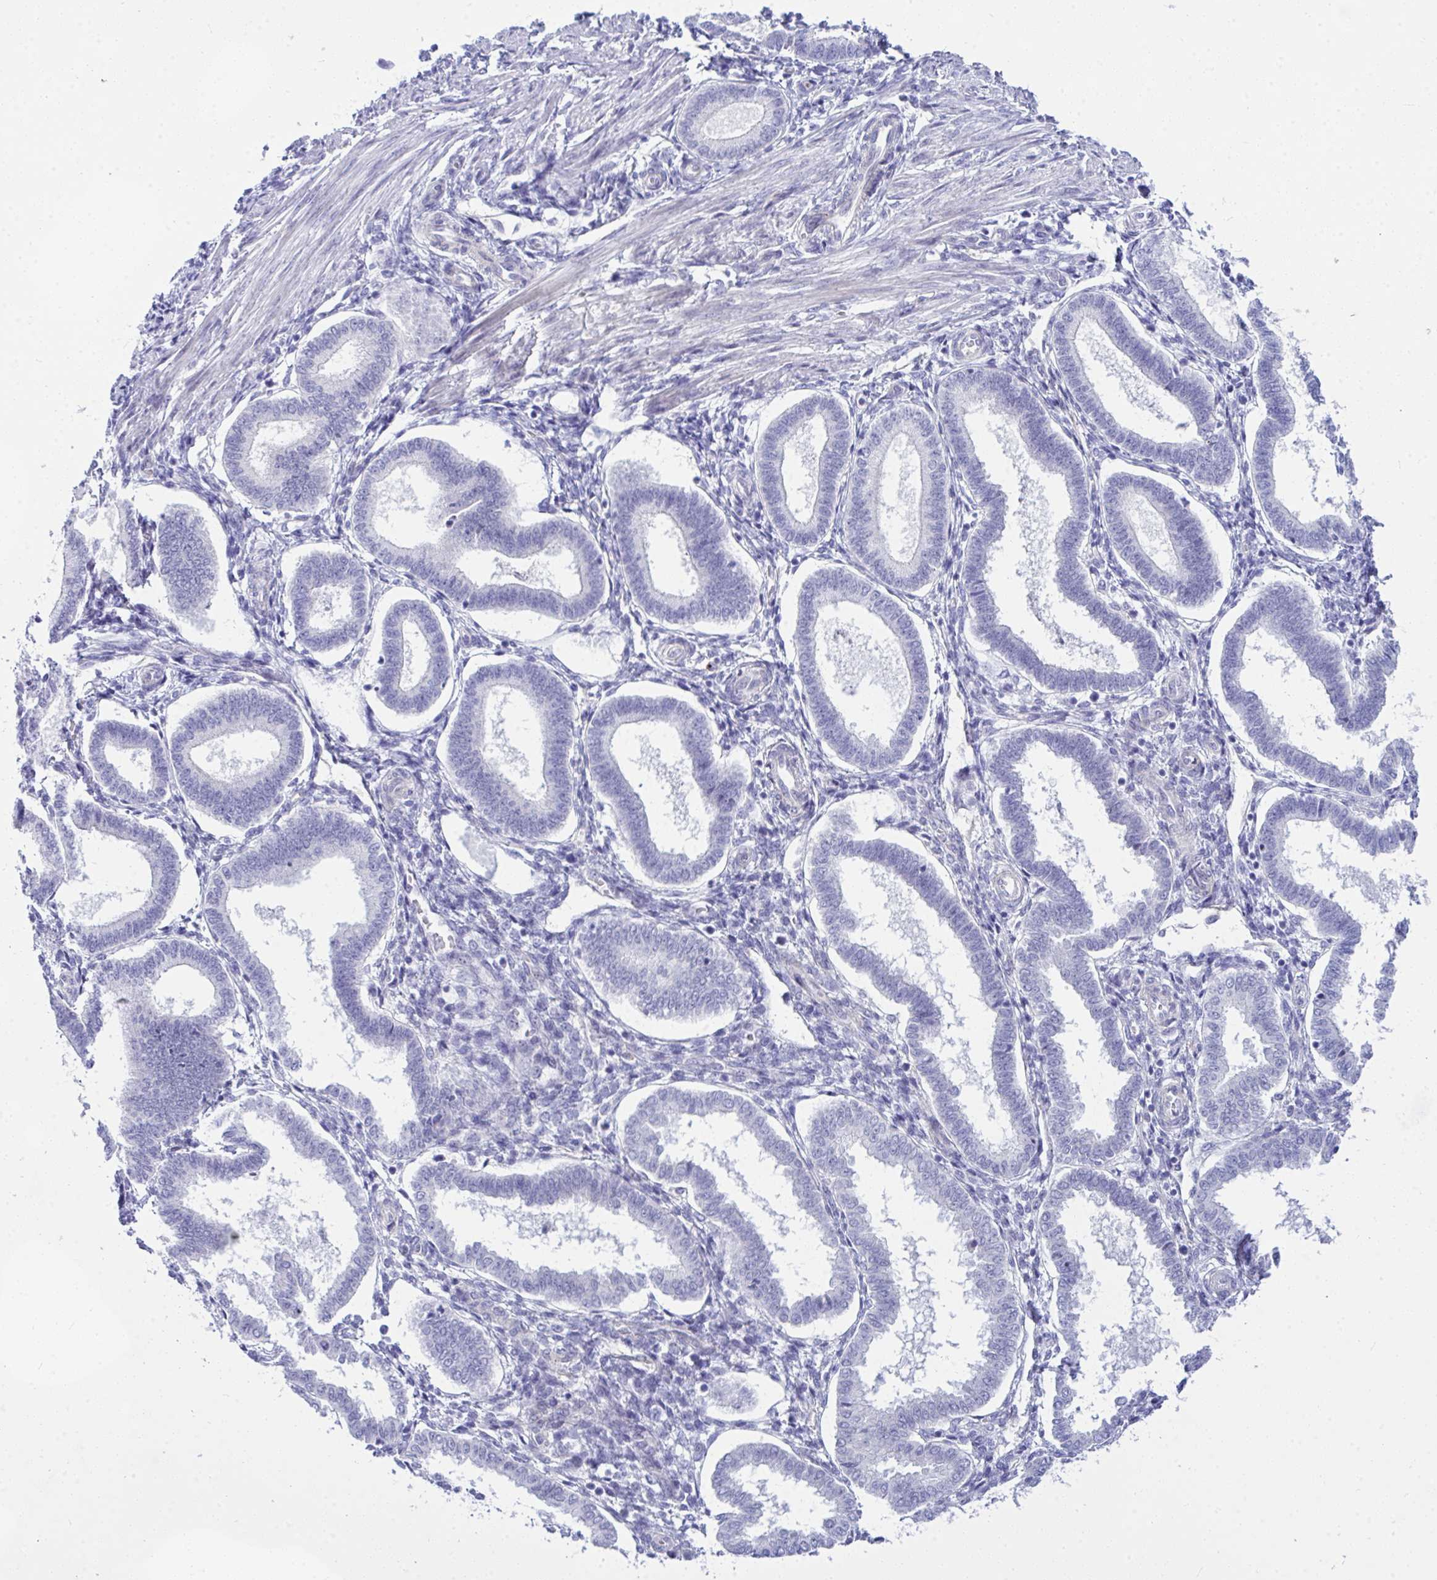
{"staining": {"intensity": "negative", "quantity": "none", "location": "none"}, "tissue": "endometrium", "cell_type": "Cells in endometrial stroma", "image_type": "normal", "snomed": [{"axis": "morphology", "description": "Normal tissue, NOS"}, {"axis": "topography", "description": "Endometrium"}], "caption": "This is an IHC image of benign human endometrium. There is no staining in cells in endometrial stroma.", "gene": "NFXL1", "patient": {"sex": "female", "age": 24}}